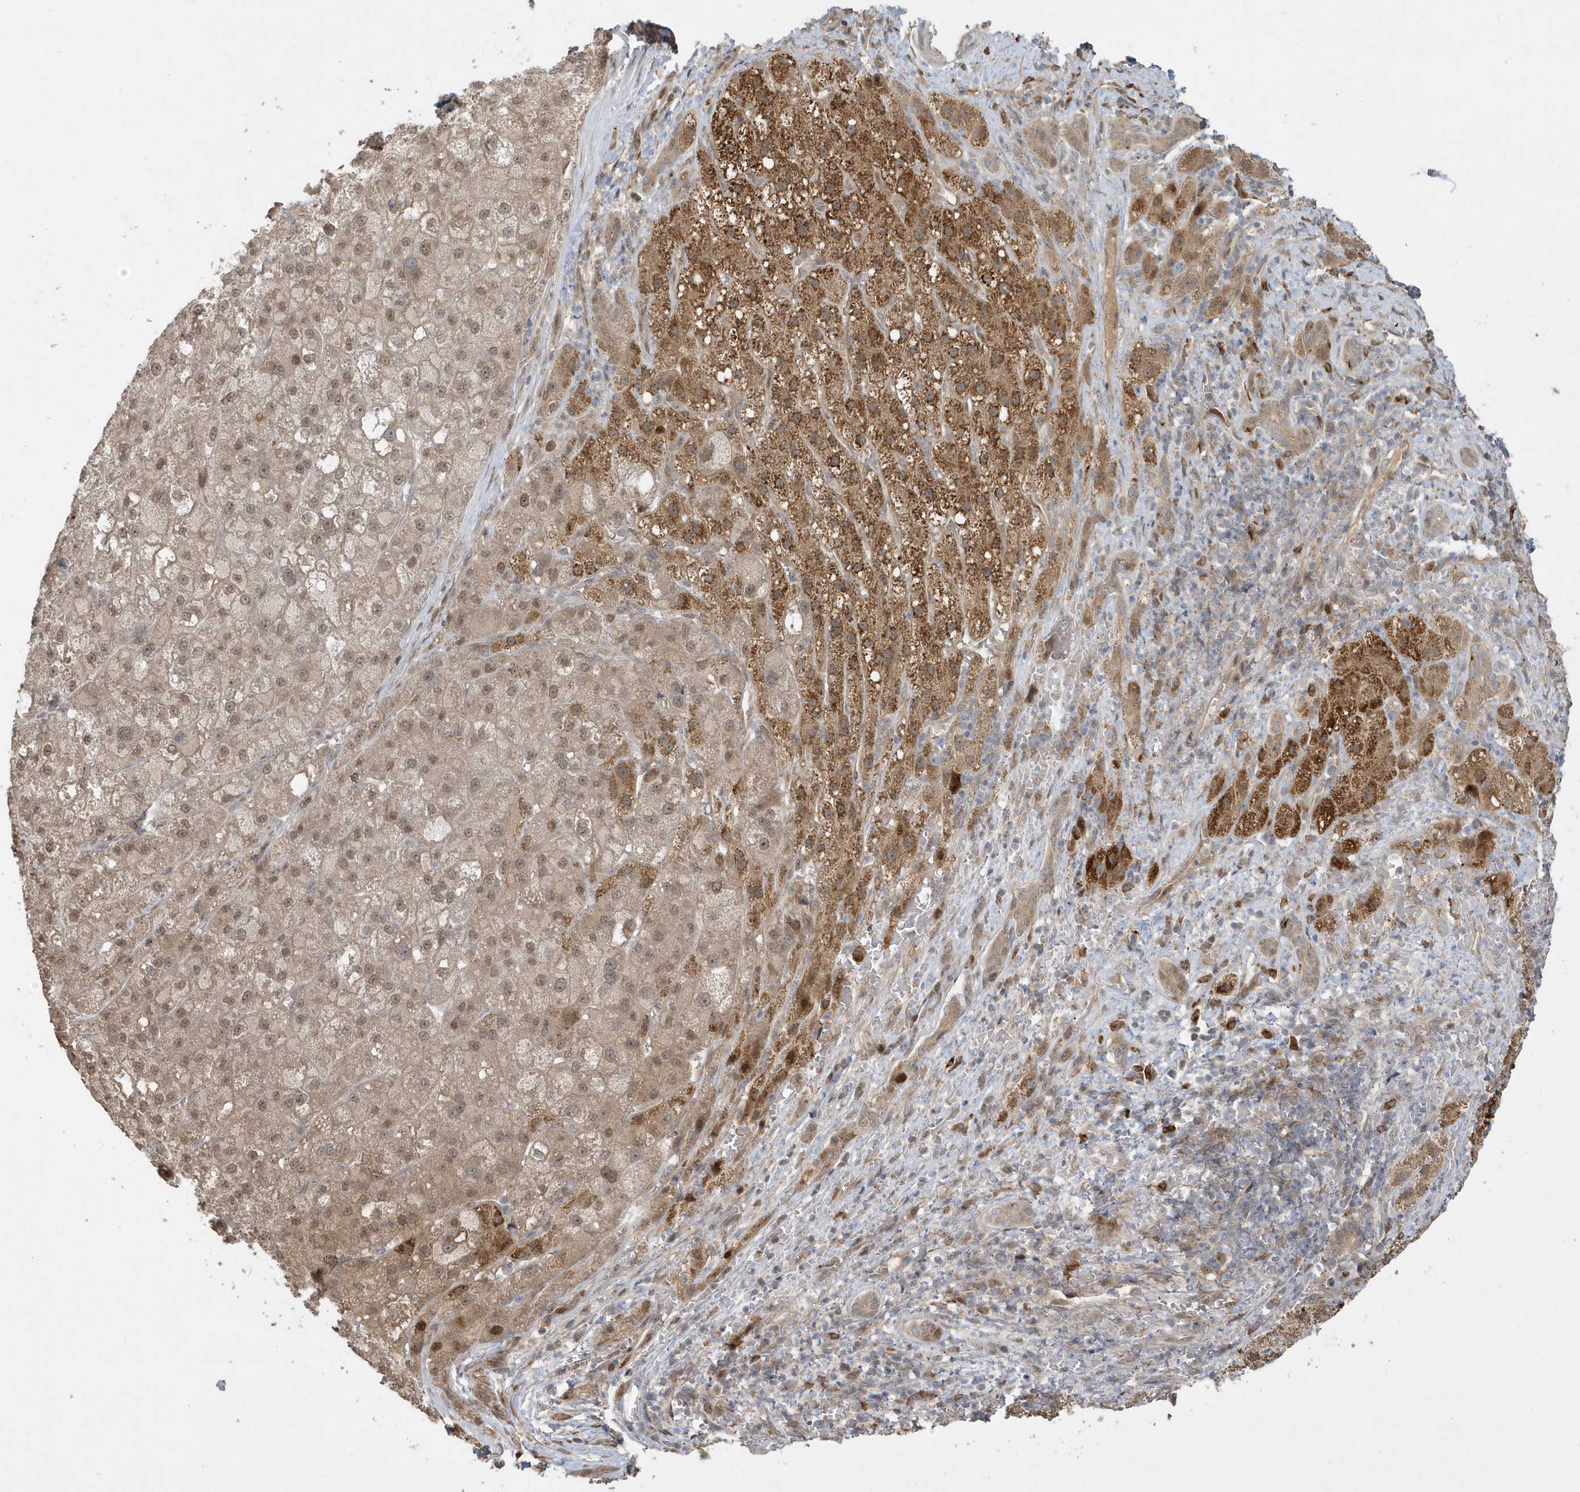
{"staining": {"intensity": "moderate", "quantity": ">75%", "location": "cytoplasmic/membranous,nuclear"}, "tissue": "liver cancer", "cell_type": "Tumor cells", "image_type": "cancer", "snomed": [{"axis": "morphology", "description": "Carcinoma, Hepatocellular, NOS"}, {"axis": "topography", "description": "Liver"}], "caption": "Tumor cells demonstrate medium levels of moderate cytoplasmic/membranous and nuclear expression in approximately >75% of cells in human liver hepatocellular carcinoma.", "gene": "TRAIP", "patient": {"sex": "male", "age": 57}}